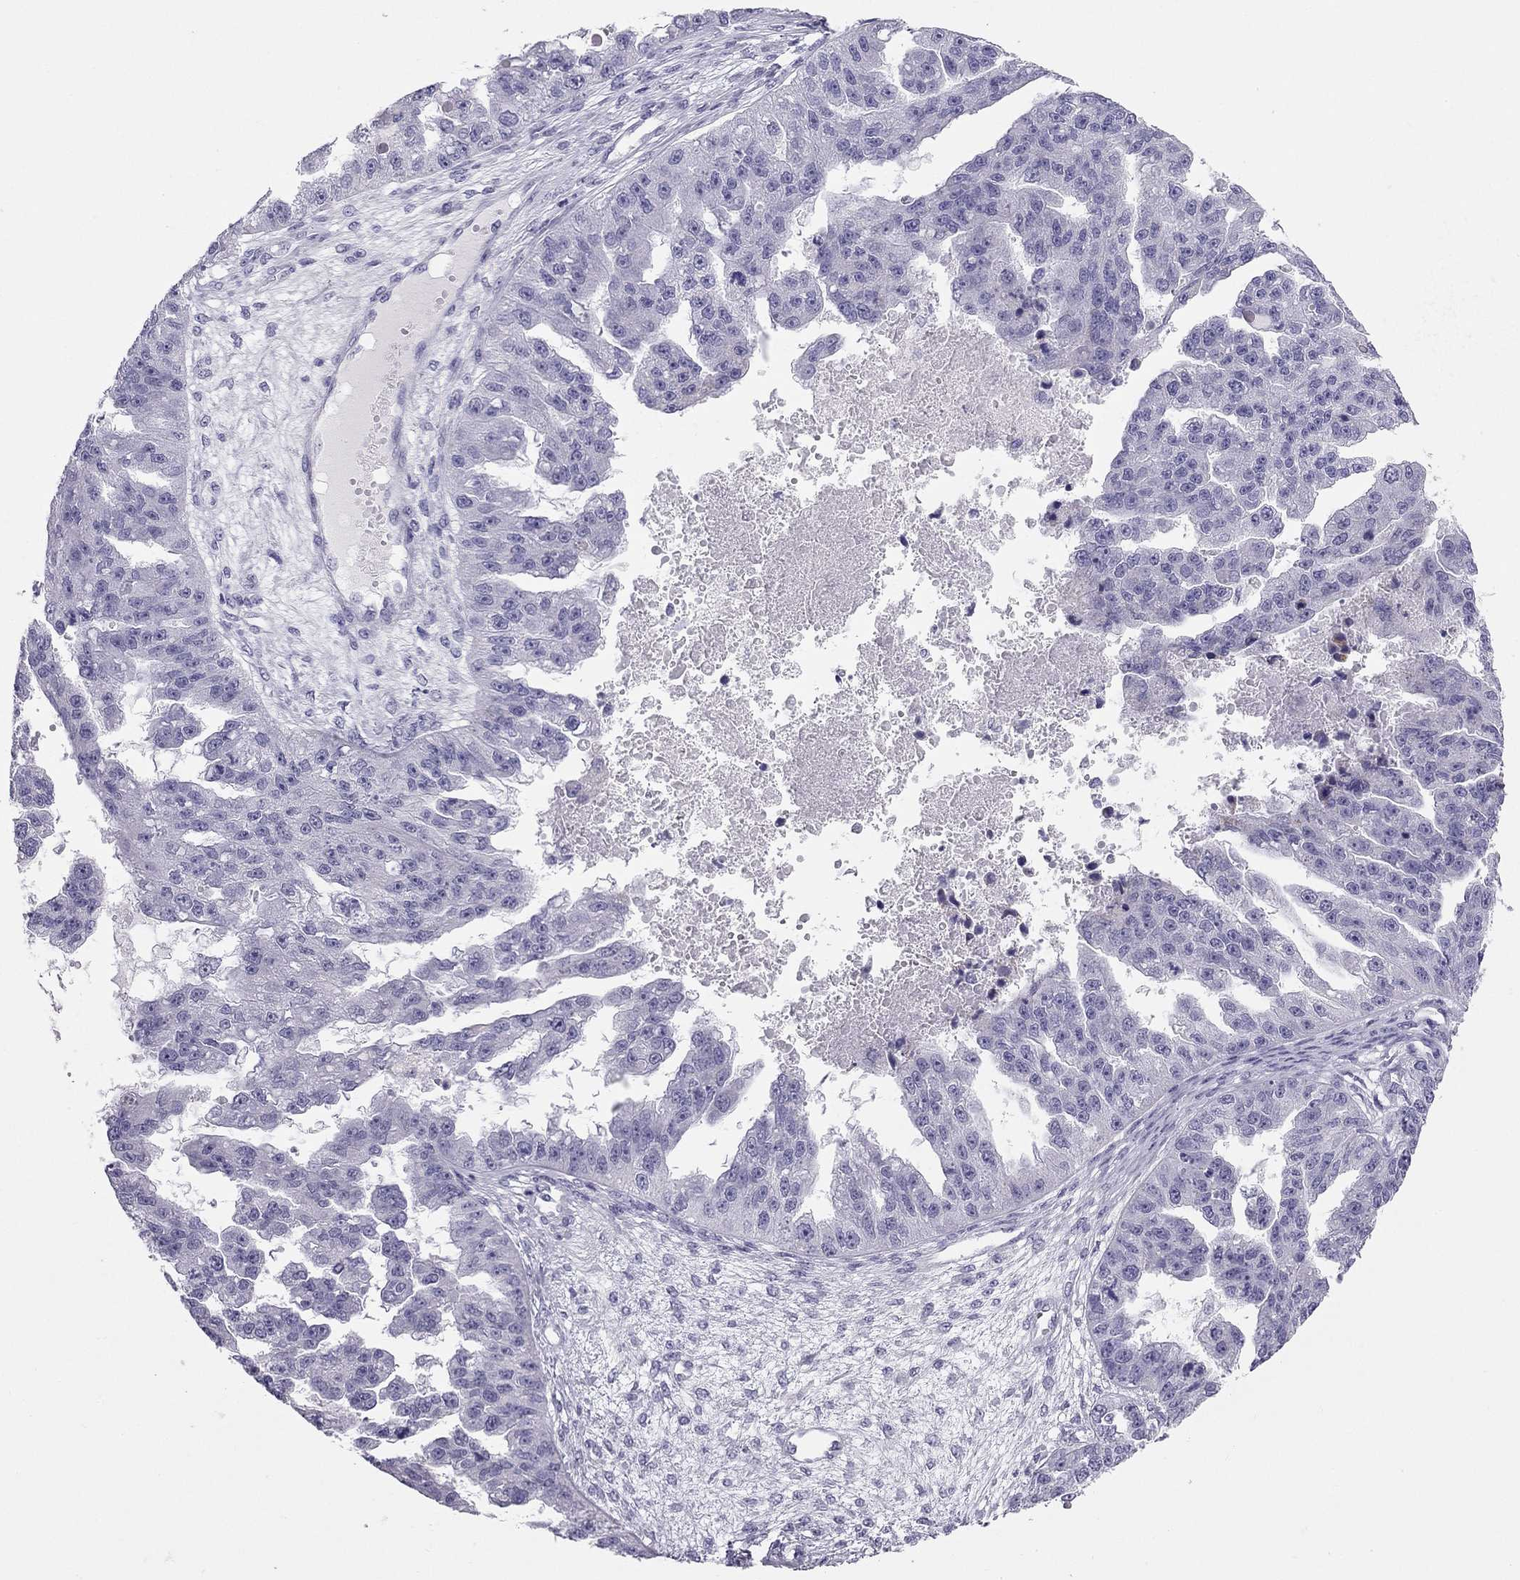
{"staining": {"intensity": "negative", "quantity": "none", "location": "none"}, "tissue": "ovarian cancer", "cell_type": "Tumor cells", "image_type": "cancer", "snomed": [{"axis": "morphology", "description": "Cystadenocarcinoma, serous, NOS"}, {"axis": "topography", "description": "Ovary"}], "caption": "Serous cystadenocarcinoma (ovarian) was stained to show a protein in brown. There is no significant positivity in tumor cells.", "gene": "TRPM3", "patient": {"sex": "female", "age": 58}}